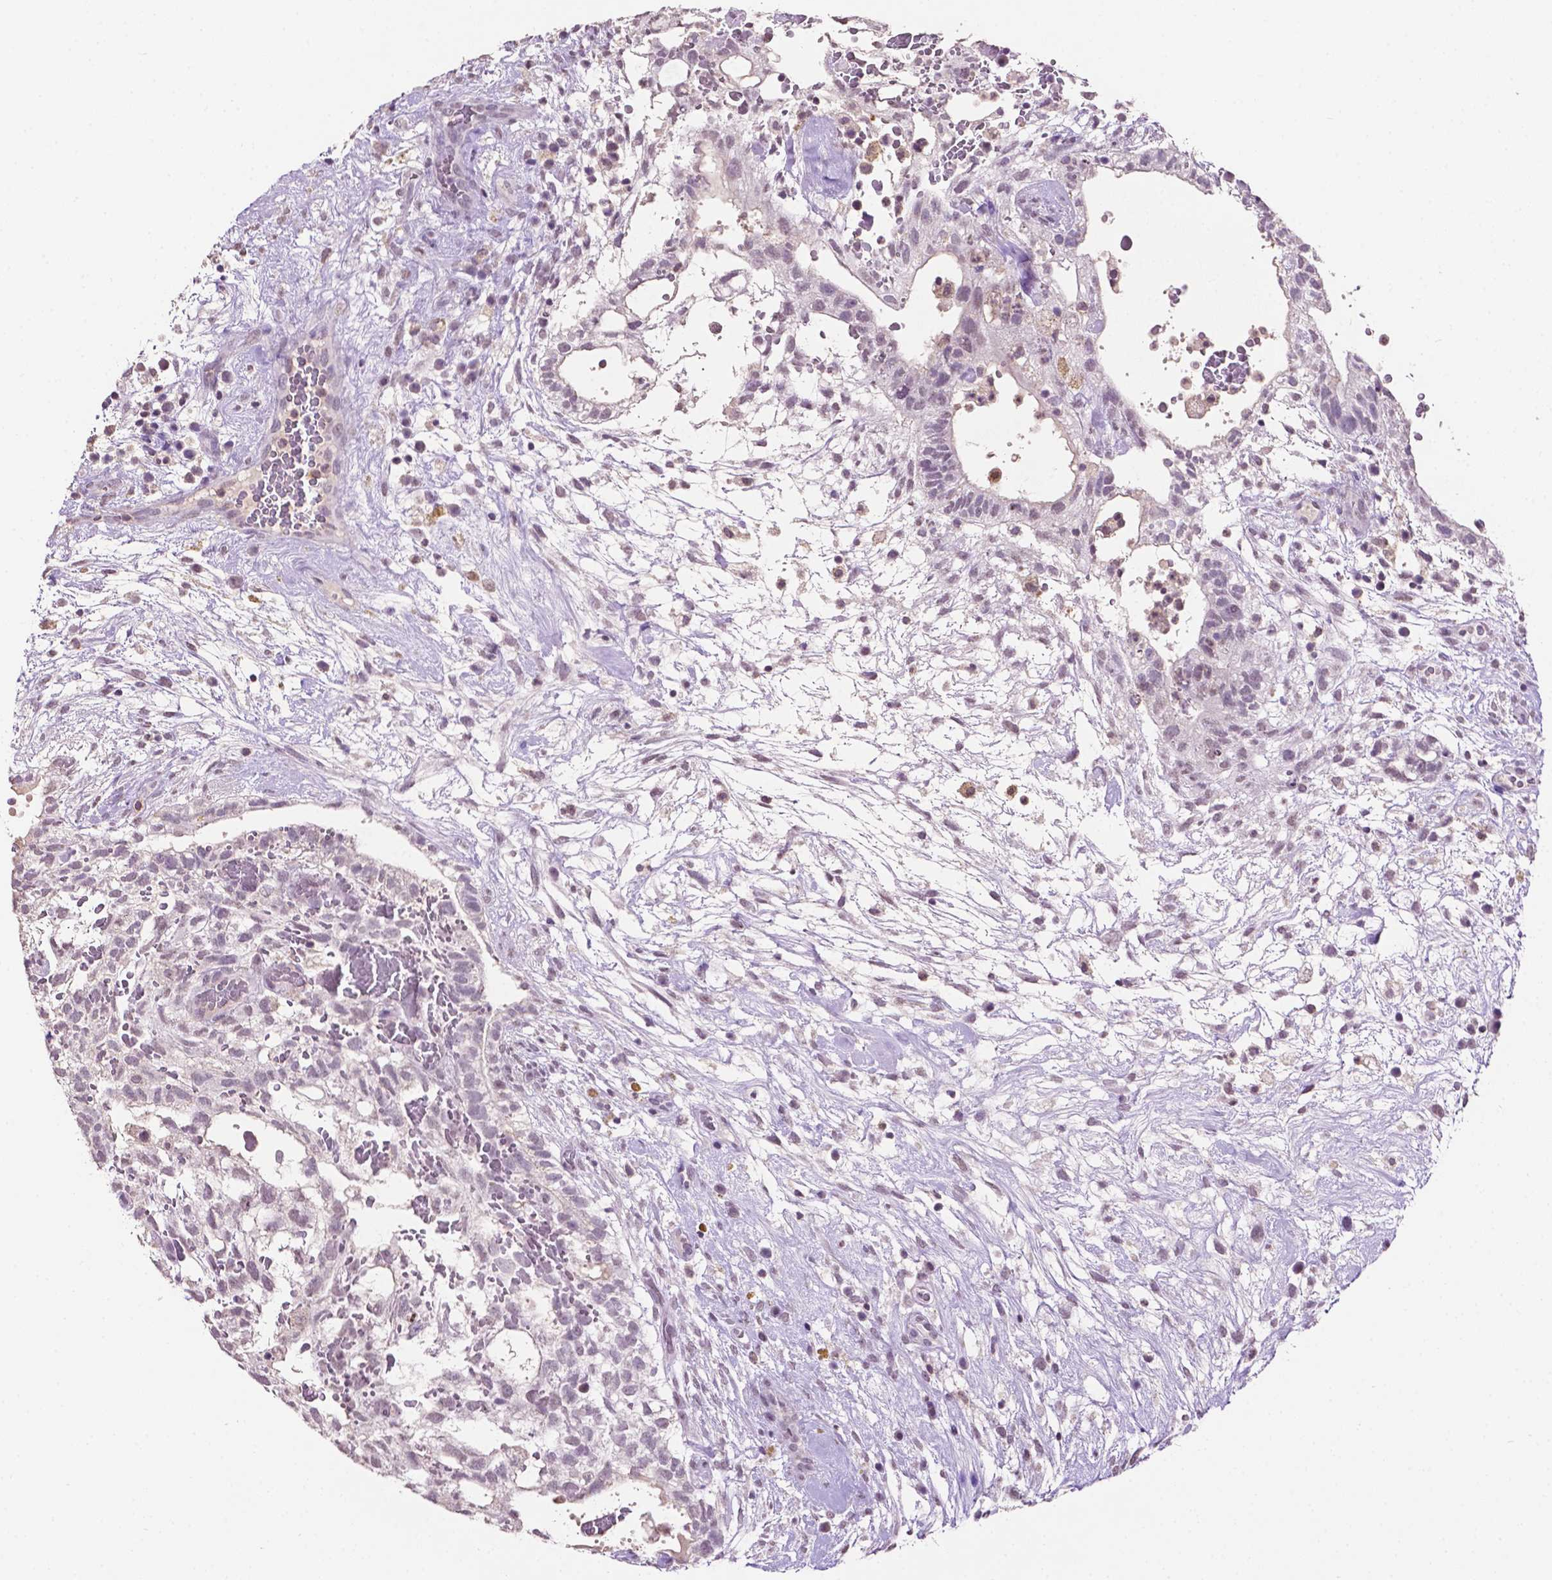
{"staining": {"intensity": "negative", "quantity": "none", "location": "none"}, "tissue": "testis cancer", "cell_type": "Tumor cells", "image_type": "cancer", "snomed": [{"axis": "morphology", "description": "Normal tissue, NOS"}, {"axis": "morphology", "description": "Carcinoma, Embryonal, NOS"}, {"axis": "topography", "description": "Testis"}], "caption": "Immunohistochemical staining of embryonal carcinoma (testis) exhibits no significant staining in tumor cells. (DAB IHC, high magnification).", "gene": "PTPN6", "patient": {"sex": "male", "age": 32}}